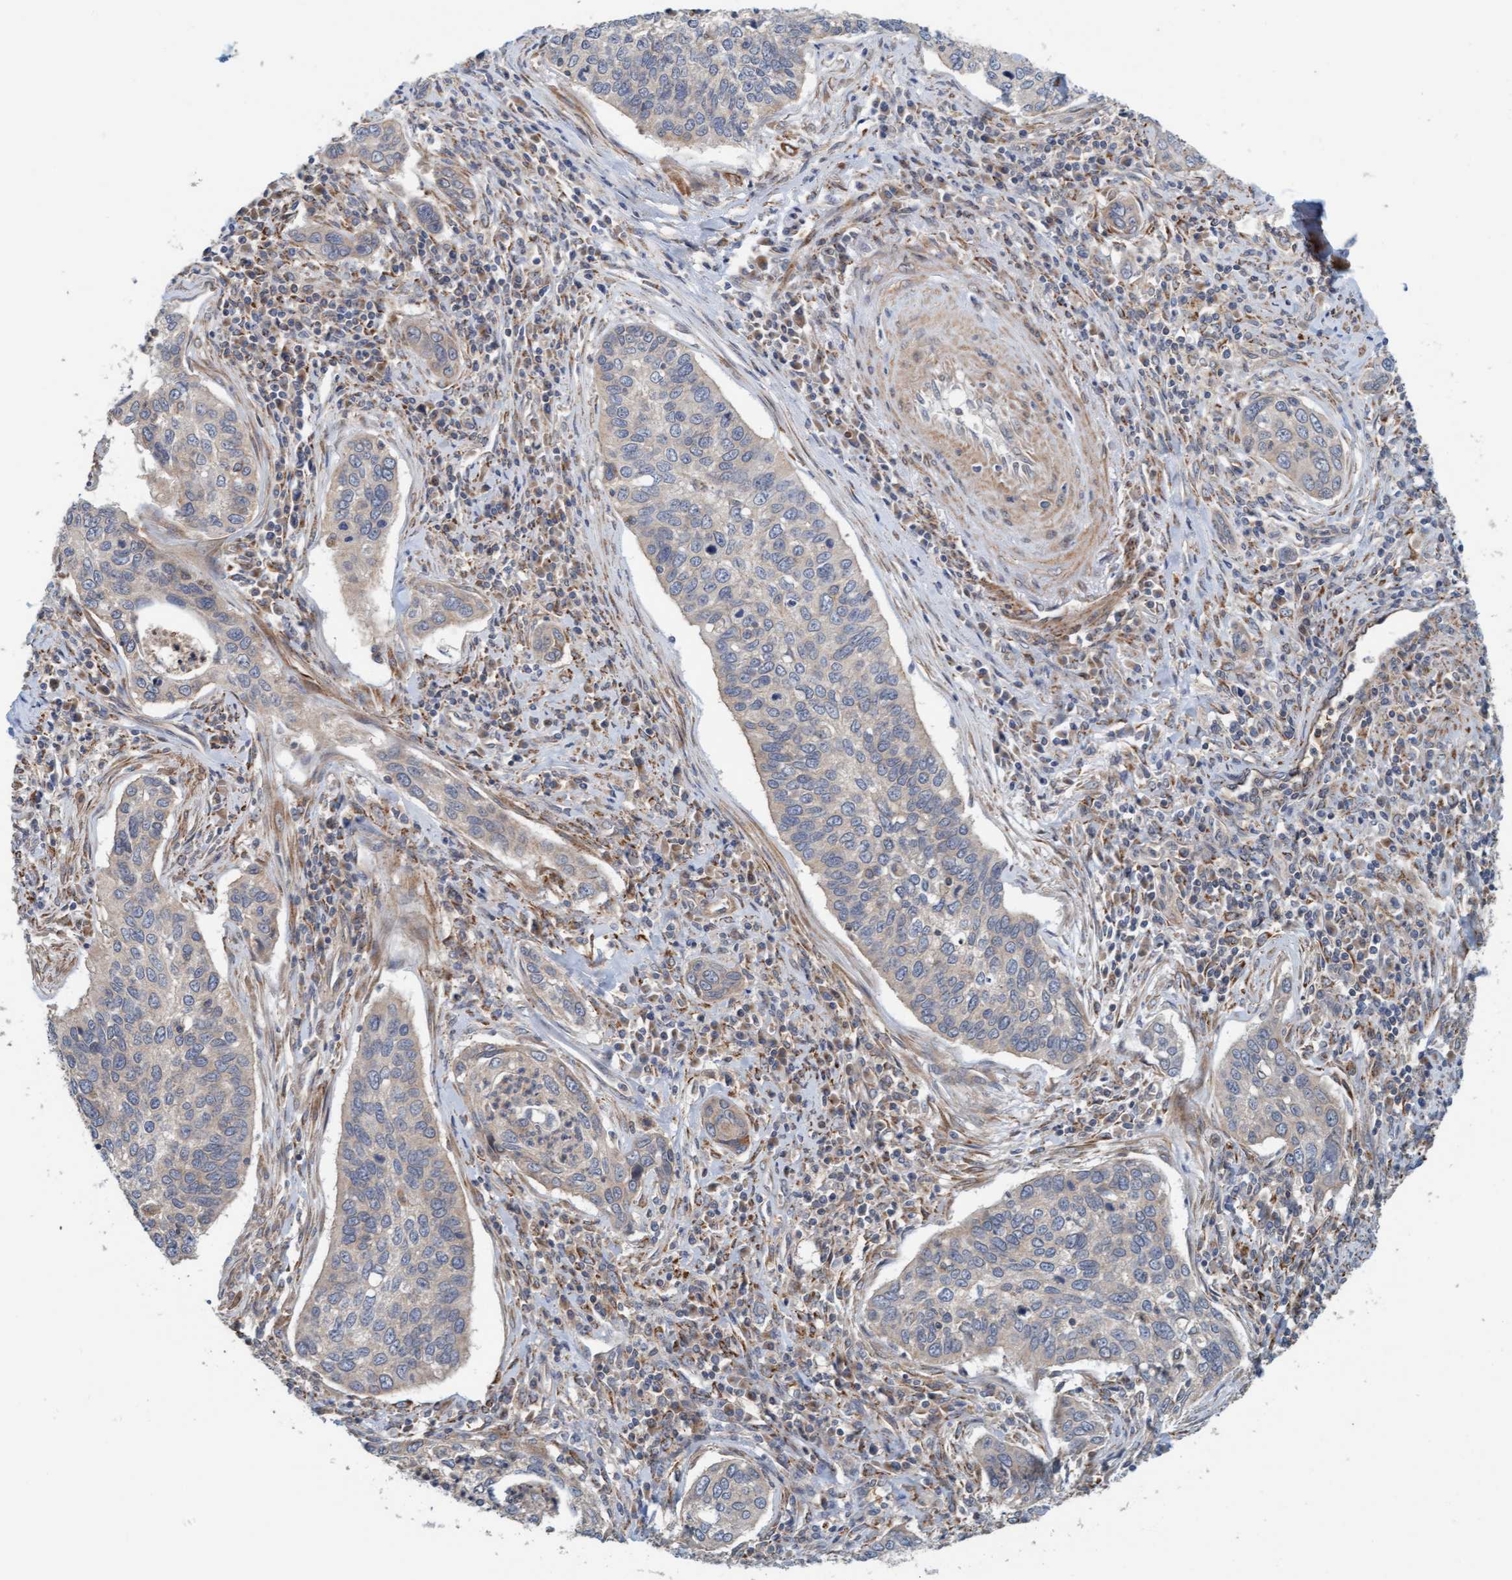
{"staining": {"intensity": "negative", "quantity": "none", "location": "none"}, "tissue": "cervical cancer", "cell_type": "Tumor cells", "image_type": "cancer", "snomed": [{"axis": "morphology", "description": "Squamous cell carcinoma, NOS"}, {"axis": "topography", "description": "Cervix"}], "caption": "Tumor cells show no significant expression in cervical cancer (squamous cell carcinoma).", "gene": "UBAP1", "patient": {"sex": "female", "age": 53}}